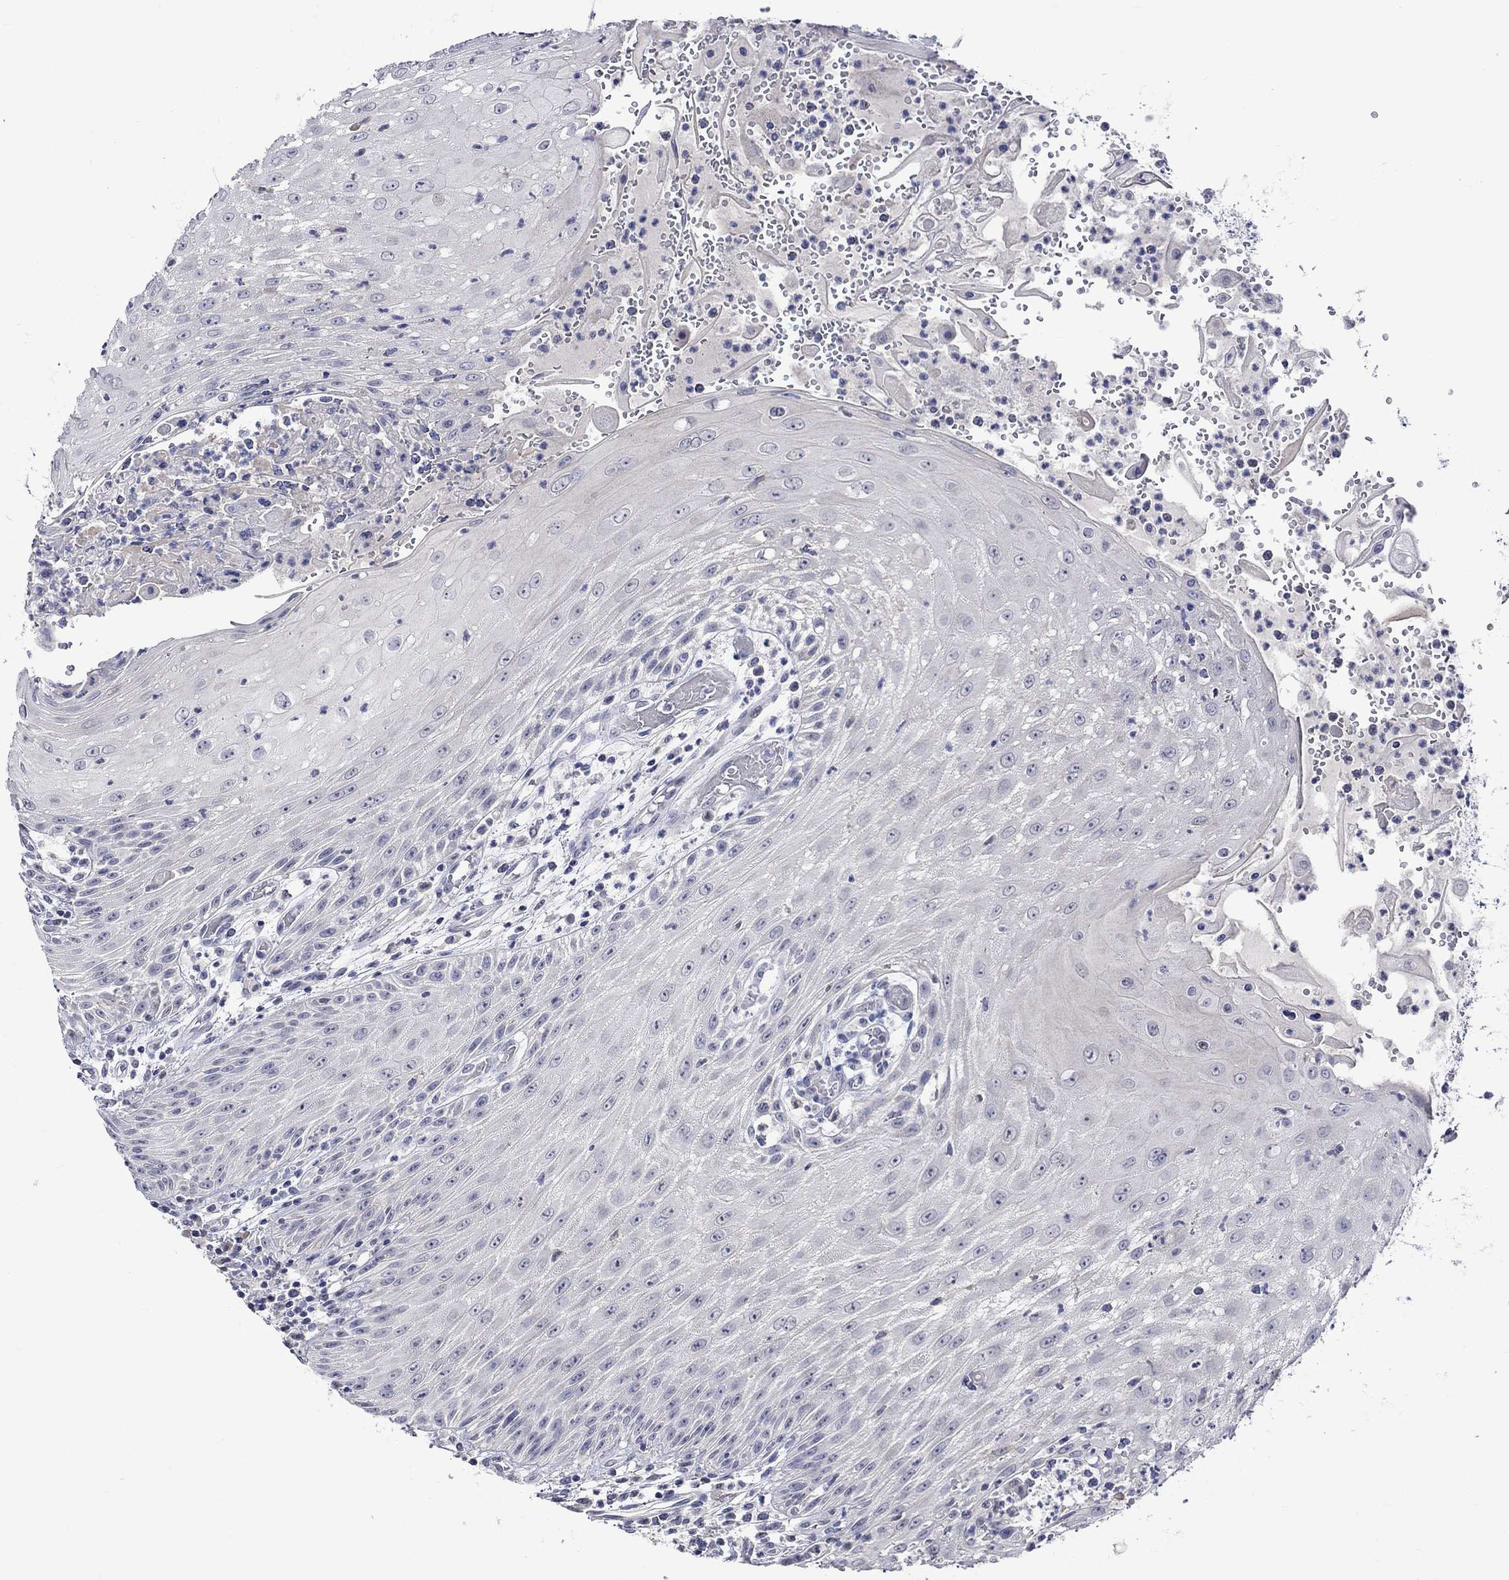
{"staining": {"intensity": "negative", "quantity": "none", "location": "none"}, "tissue": "head and neck cancer", "cell_type": "Tumor cells", "image_type": "cancer", "snomed": [{"axis": "morphology", "description": "Squamous cell carcinoma, NOS"}, {"axis": "topography", "description": "Oral tissue"}, {"axis": "topography", "description": "Head-Neck"}], "caption": "A micrograph of human head and neck cancer (squamous cell carcinoma) is negative for staining in tumor cells.", "gene": "CRYAB", "patient": {"sex": "male", "age": 58}}